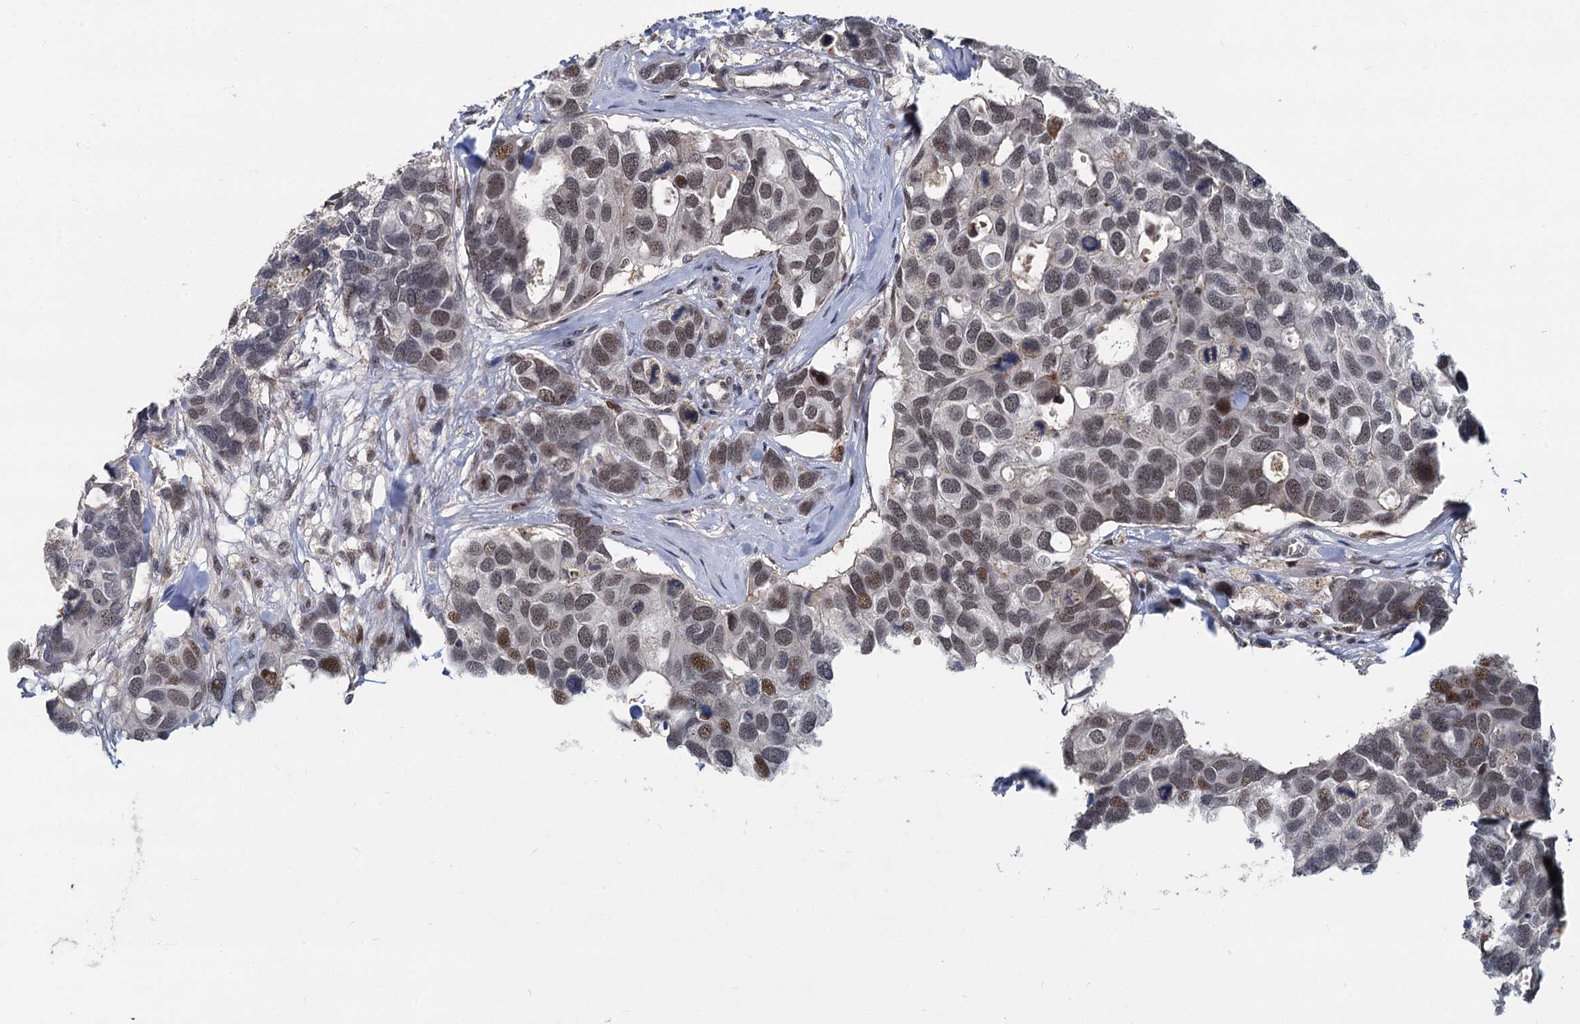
{"staining": {"intensity": "moderate", "quantity": ">75%", "location": "nuclear"}, "tissue": "breast cancer", "cell_type": "Tumor cells", "image_type": "cancer", "snomed": [{"axis": "morphology", "description": "Duct carcinoma"}, {"axis": "topography", "description": "Breast"}], "caption": "Human breast cancer stained with a brown dye demonstrates moderate nuclear positive staining in approximately >75% of tumor cells.", "gene": "FANCI", "patient": {"sex": "female", "age": 83}}